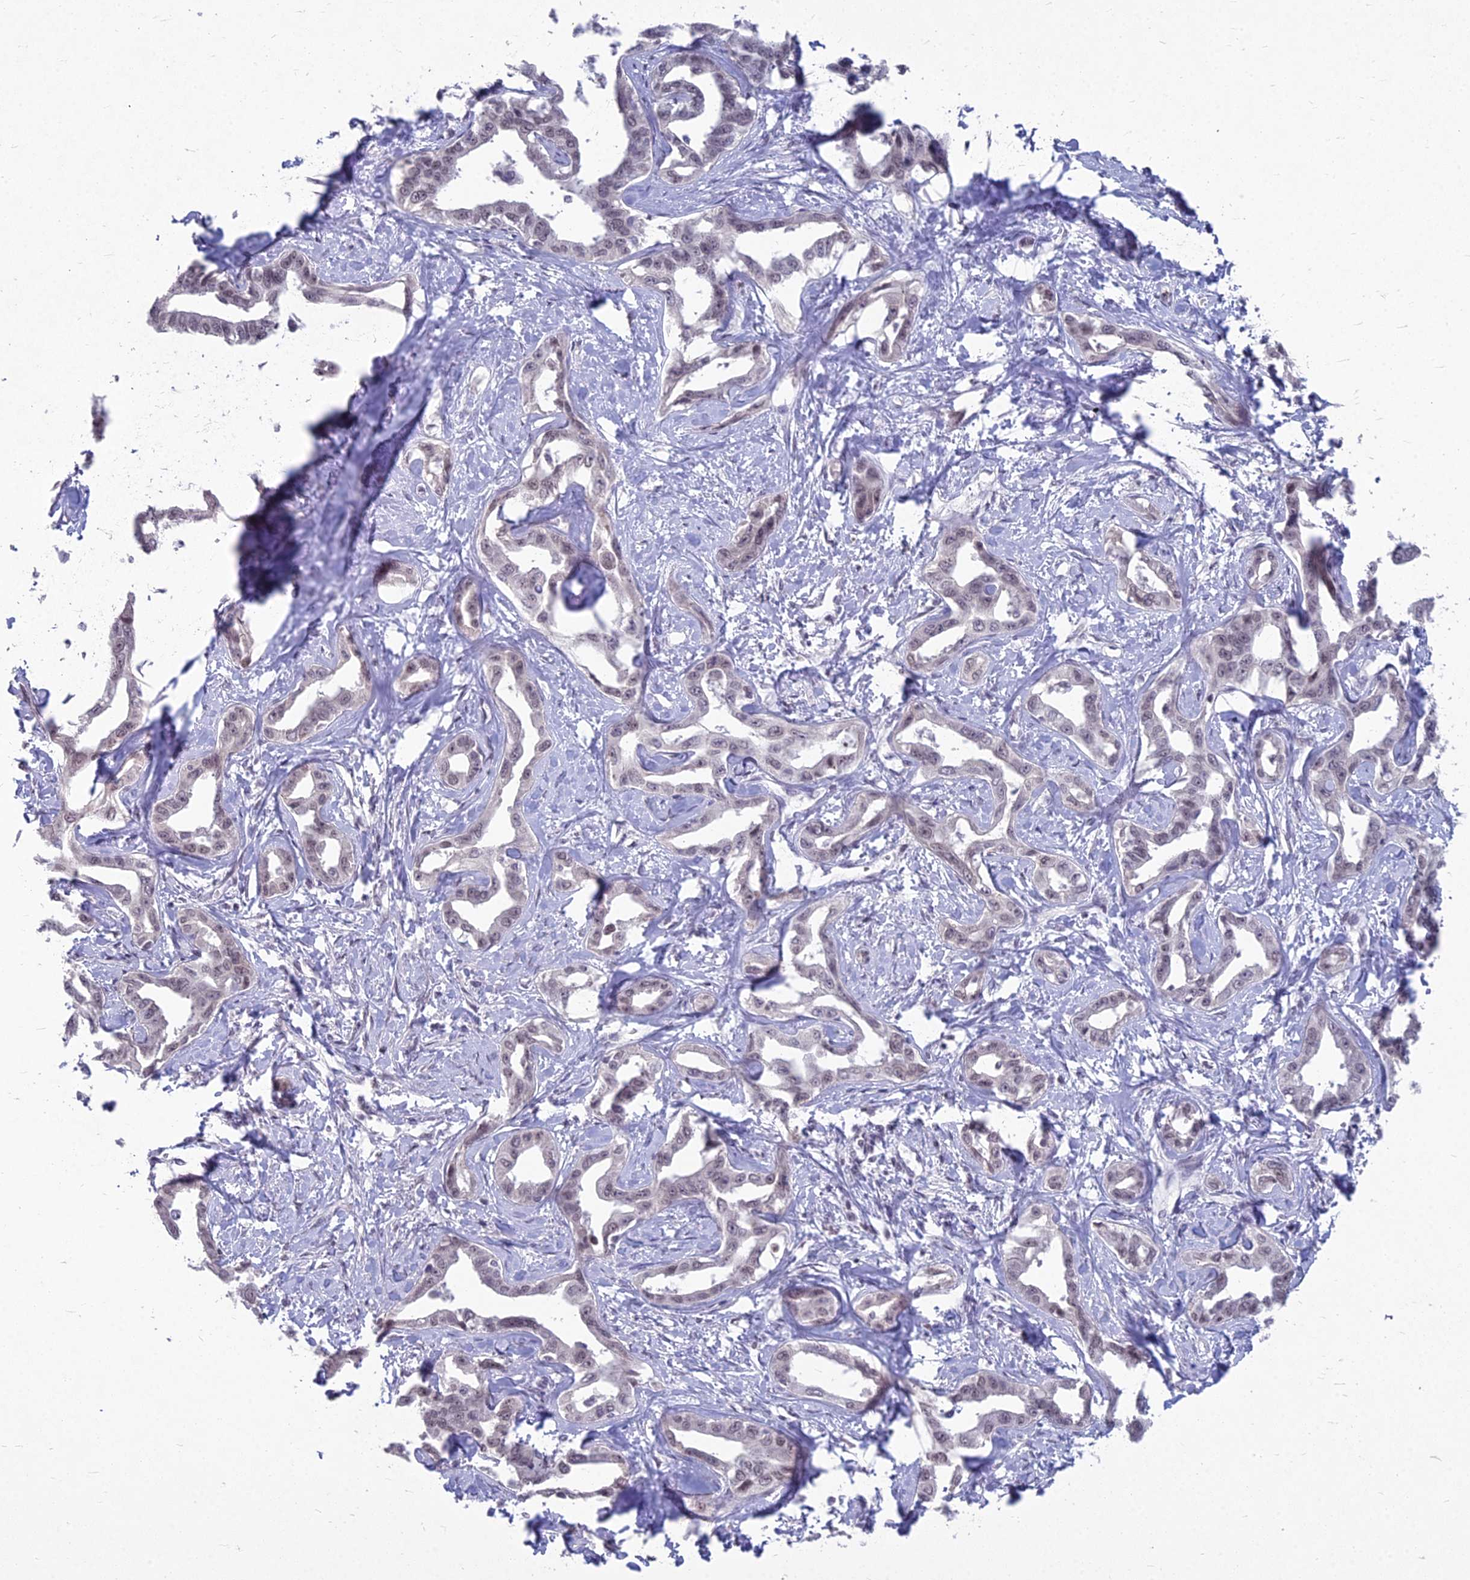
{"staining": {"intensity": "weak", "quantity": "25%-75%", "location": "nuclear"}, "tissue": "liver cancer", "cell_type": "Tumor cells", "image_type": "cancer", "snomed": [{"axis": "morphology", "description": "Cholangiocarcinoma"}, {"axis": "topography", "description": "Liver"}], "caption": "Brown immunohistochemical staining in liver cholangiocarcinoma demonstrates weak nuclear positivity in approximately 25%-75% of tumor cells. (DAB (3,3'-diaminobenzidine) IHC, brown staining for protein, blue staining for nuclei).", "gene": "KAT7", "patient": {"sex": "male", "age": 59}}